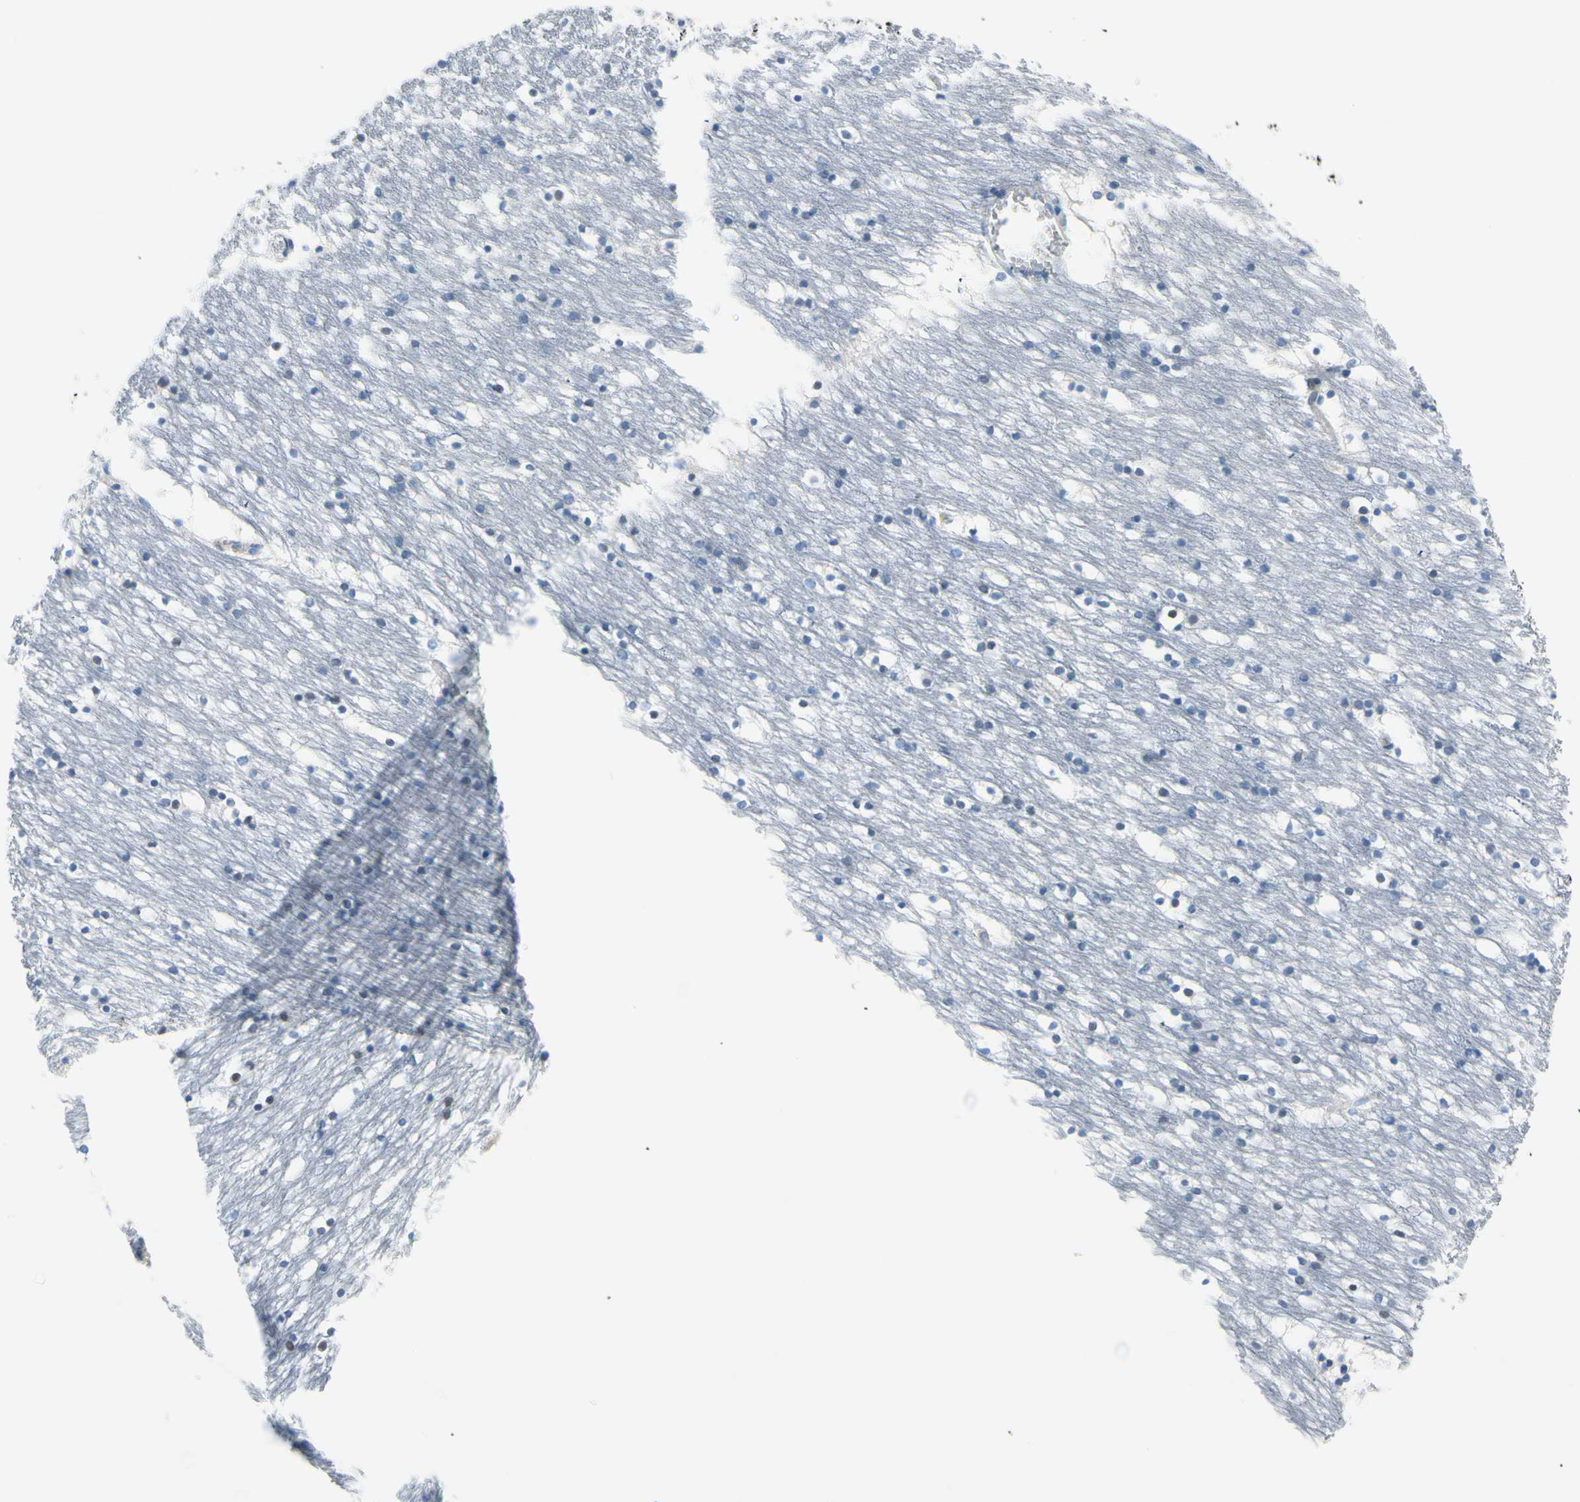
{"staining": {"intensity": "negative", "quantity": "none", "location": "none"}, "tissue": "caudate", "cell_type": "Glial cells", "image_type": "normal", "snomed": [{"axis": "morphology", "description": "Normal tissue, NOS"}, {"axis": "topography", "description": "Lateral ventricle wall"}], "caption": "This is a histopathology image of immunohistochemistry staining of normal caudate, which shows no expression in glial cells. (DAB IHC, high magnification).", "gene": "FCER2", "patient": {"sex": "male", "age": 45}}